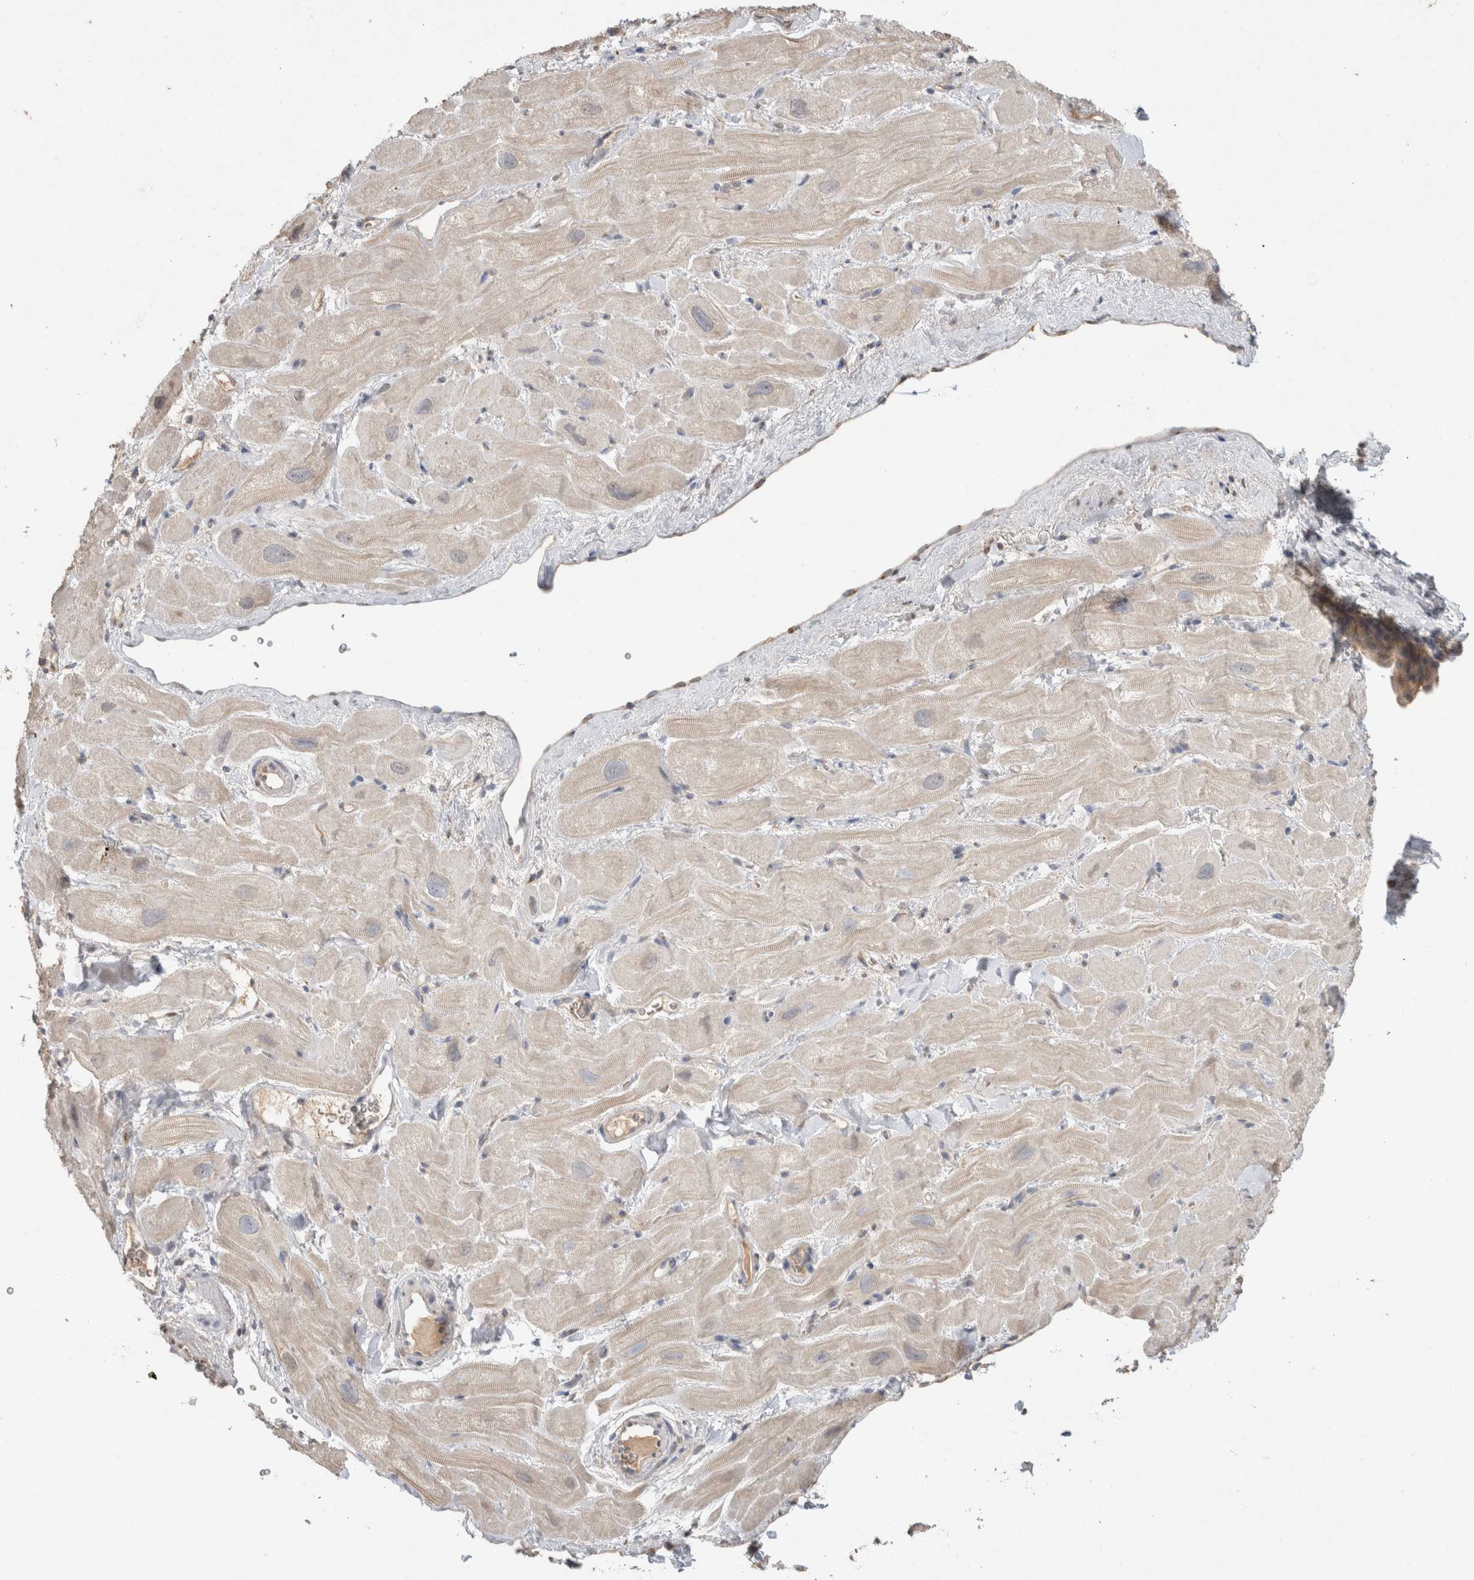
{"staining": {"intensity": "negative", "quantity": "none", "location": "none"}, "tissue": "heart muscle", "cell_type": "Cardiomyocytes", "image_type": "normal", "snomed": [{"axis": "morphology", "description": "Normal tissue, NOS"}, {"axis": "topography", "description": "Heart"}], "caption": "This is an IHC photomicrograph of normal human heart muscle. There is no staining in cardiomyocytes.", "gene": "NAALADL2", "patient": {"sex": "male", "age": 49}}